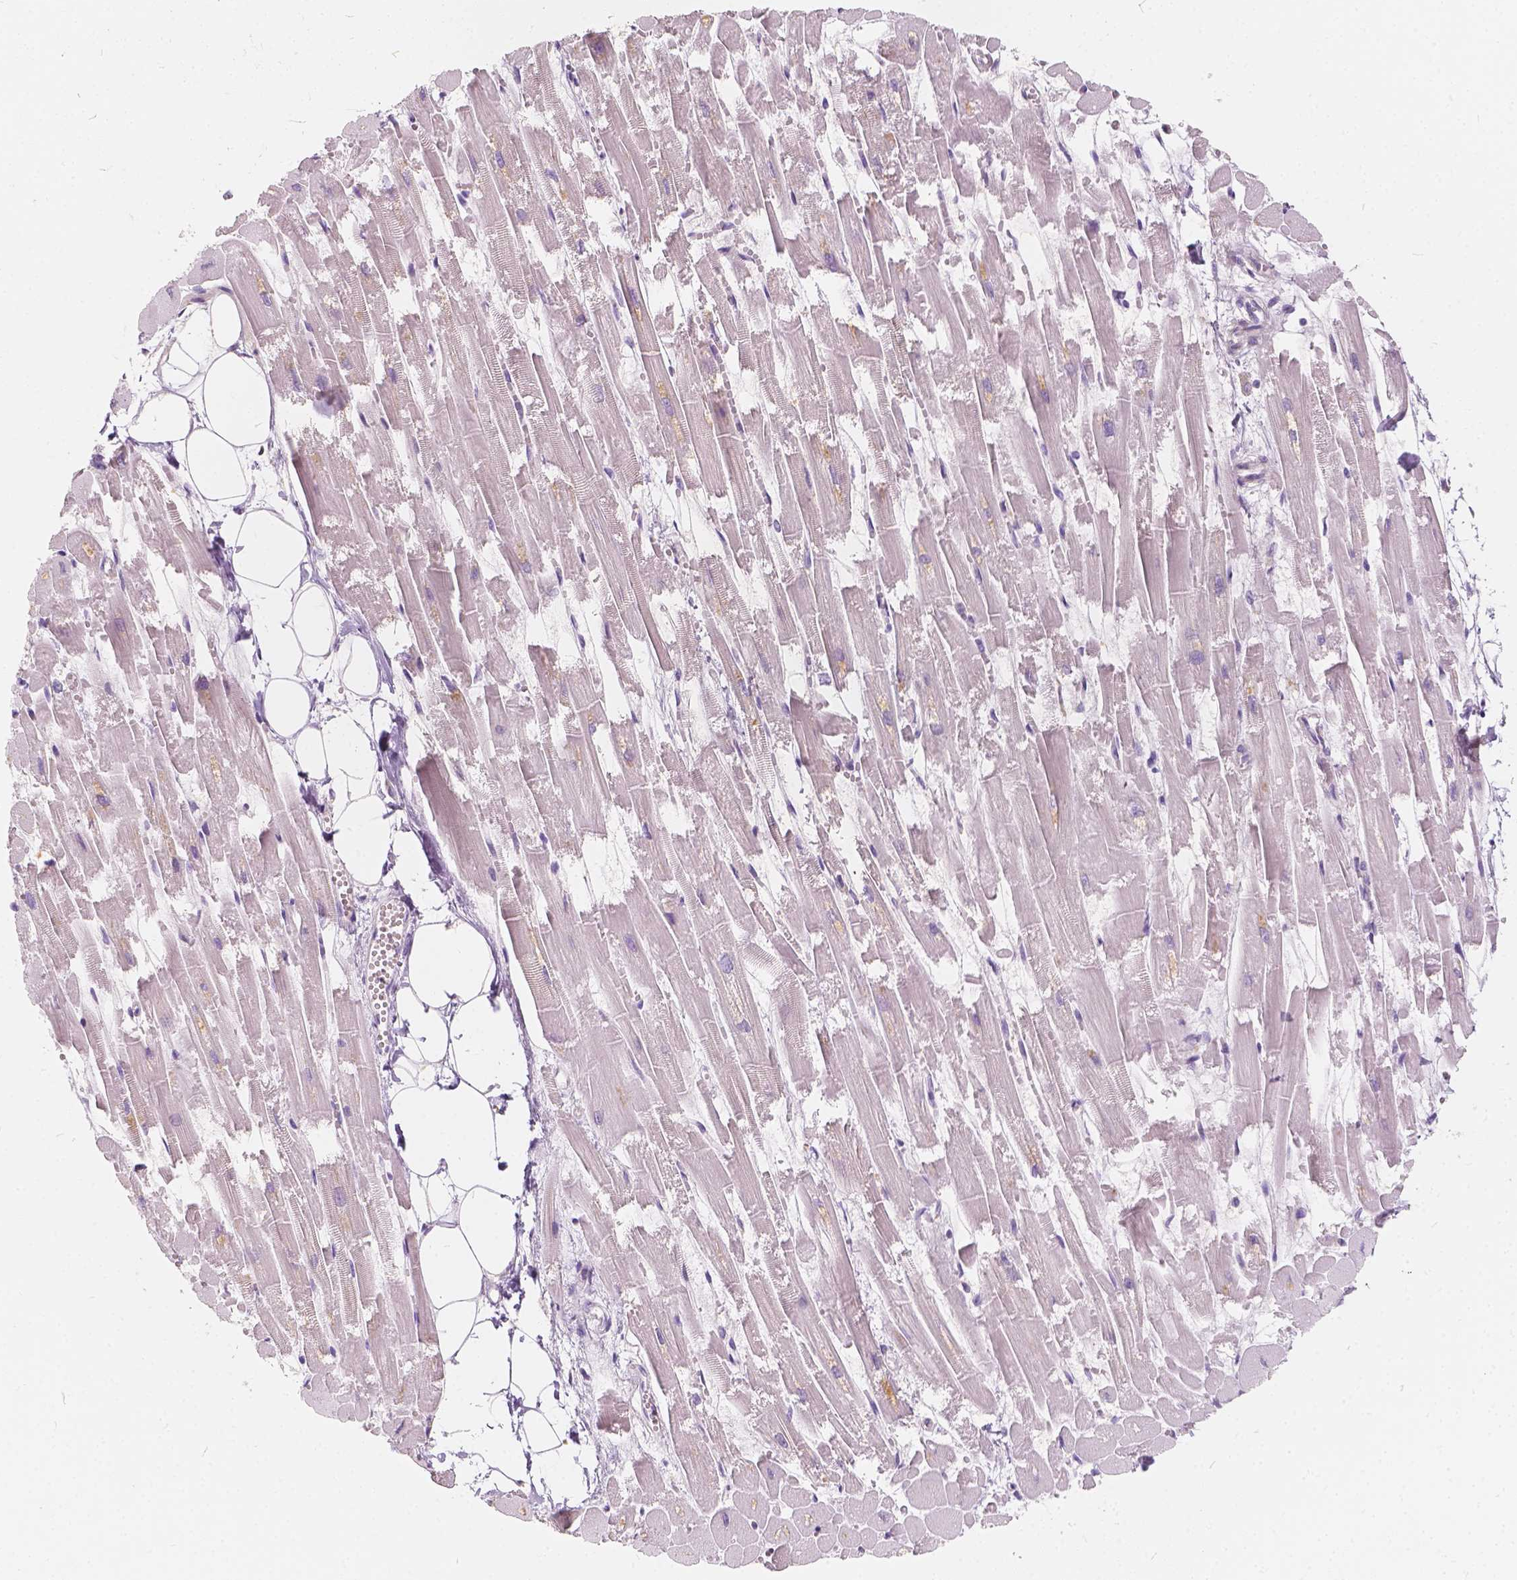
{"staining": {"intensity": "negative", "quantity": "none", "location": "none"}, "tissue": "heart muscle", "cell_type": "Cardiomyocytes", "image_type": "normal", "snomed": [{"axis": "morphology", "description": "Normal tissue, NOS"}, {"axis": "topography", "description": "Heart"}], "caption": "Immunohistochemistry image of normal heart muscle: heart muscle stained with DAB (3,3'-diaminobenzidine) reveals no significant protein expression in cardiomyocytes. The staining was performed using DAB to visualize the protein expression in brown, while the nuclei were stained in blue with hematoxylin (Magnification: 20x).", "gene": "KIAA0513", "patient": {"sex": "female", "age": 52}}